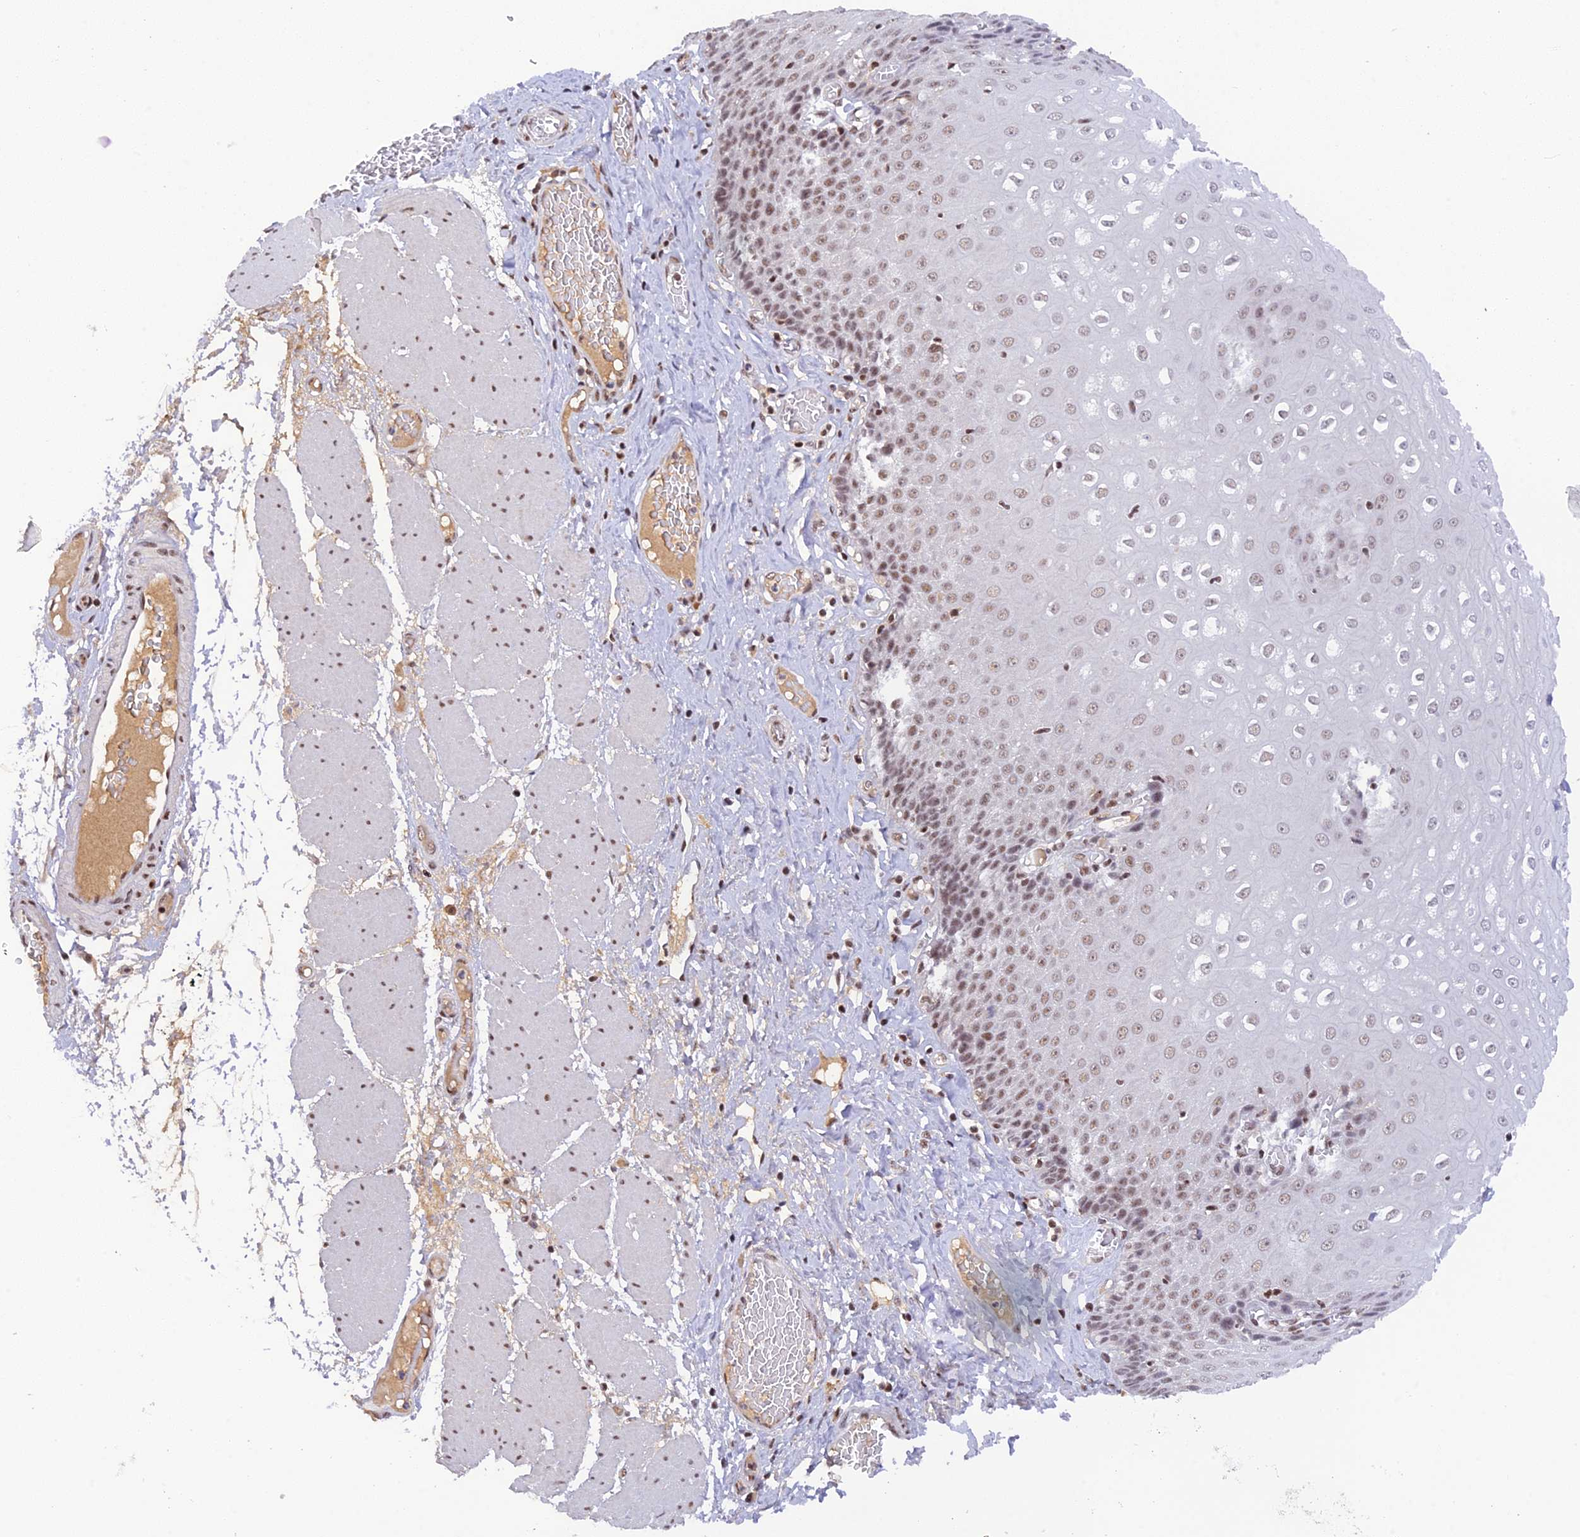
{"staining": {"intensity": "weak", "quantity": ">75%", "location": "nuclear"}, "tissue": "esophagus", "cell_type": "Squamous epithelial cells", "image_type": "normal", "snomed": [{"axis": "morphology", "description": "Normal tissue, NOS"}, {"axis": "topography", "description": "Esophagus"}], "caption": "Protein staining of unremarkable esophagus demonstrates weak nuclear positivity in approximately >75% of squamous epithelial cells. The staining was performed using DAB, with brown indicating positive protein expression. Nuclei are stained blue with hematoxylin.", "gene": "THAP11", "patient": {"sex": "male", "age": 60}}